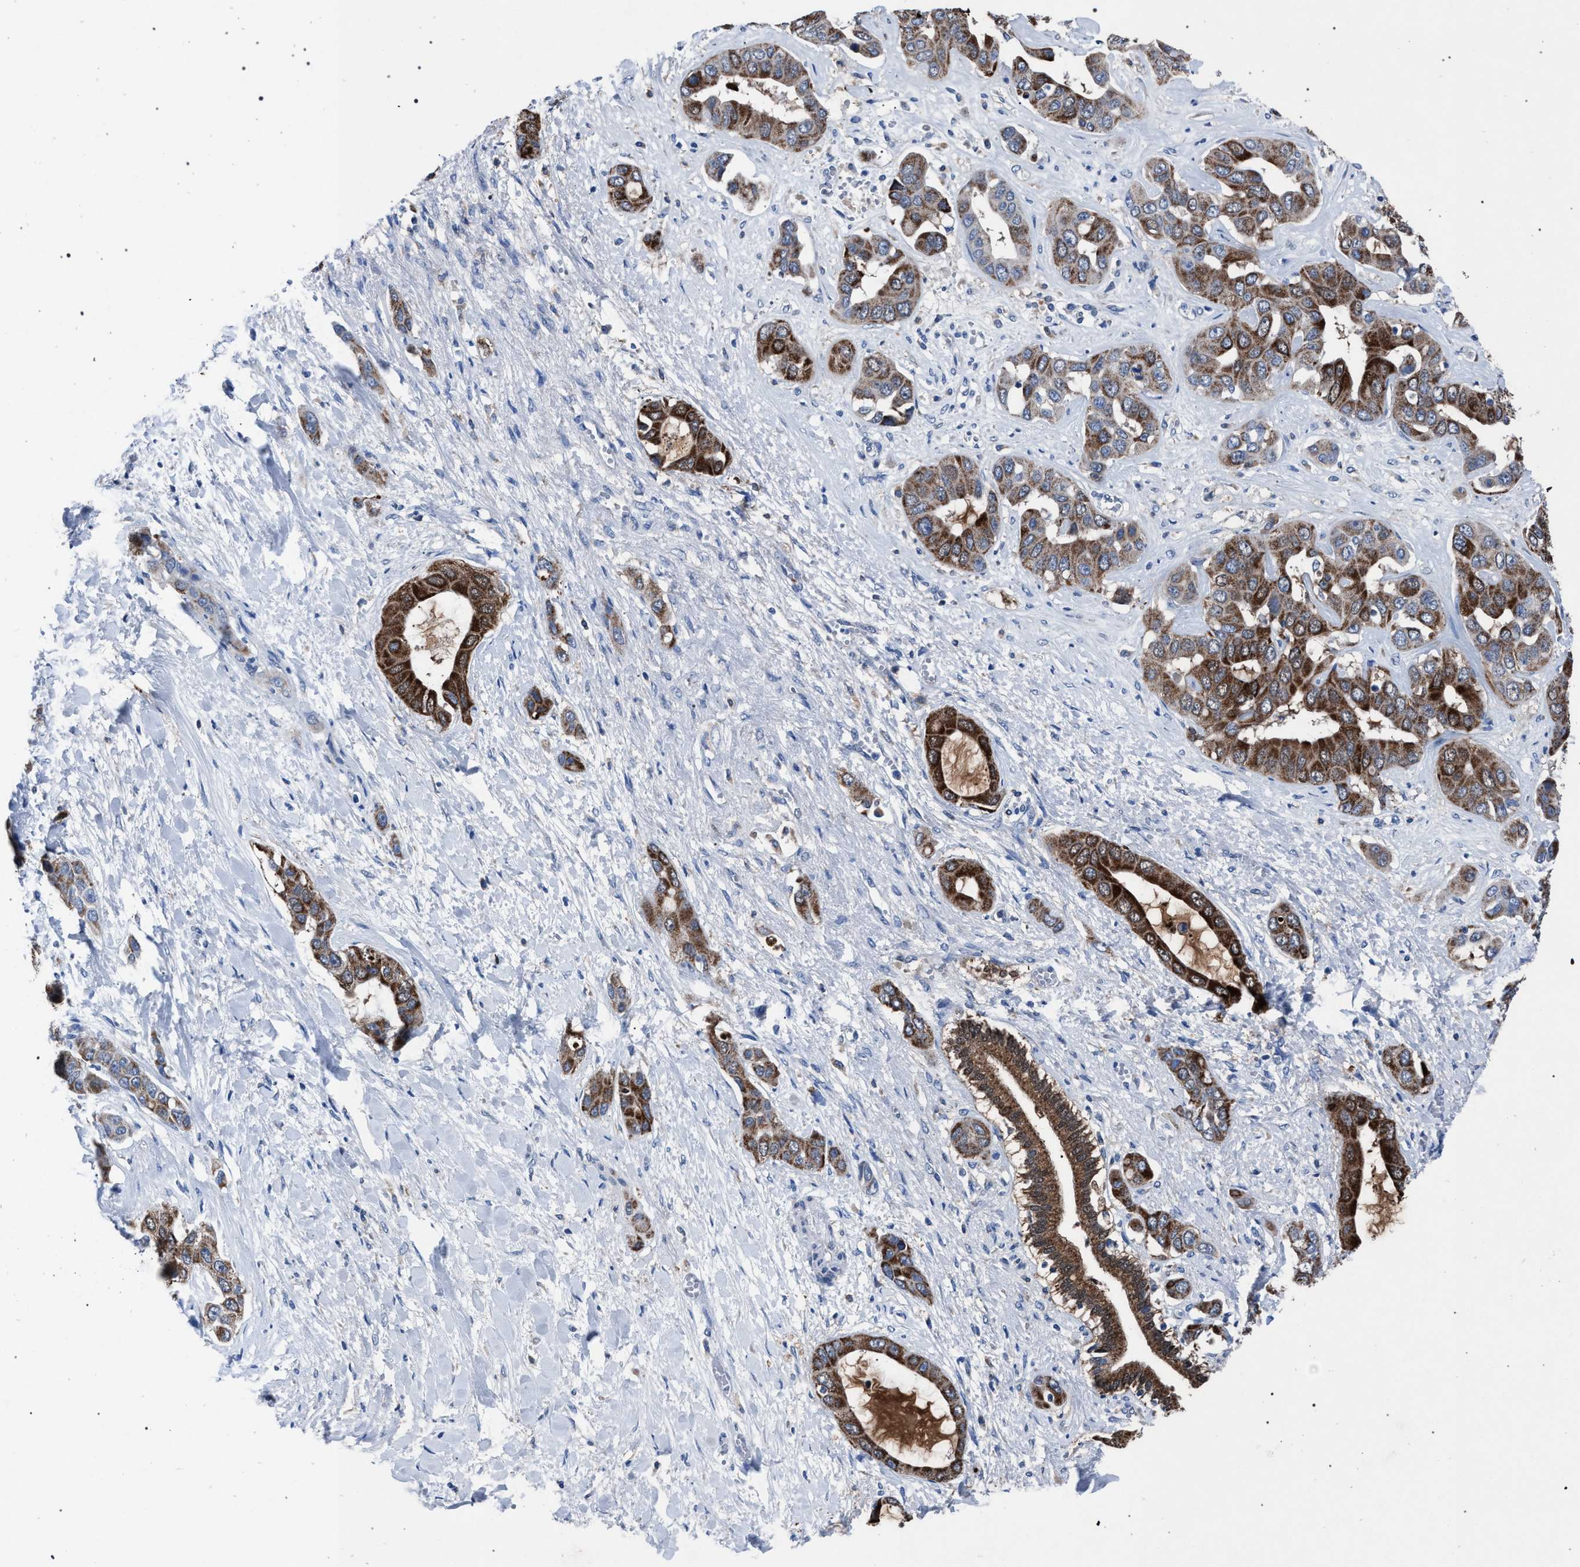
{"staining": {"intensity": "strong", "quantity": ">75%", "location": "cytoplasmic/membranous"}, "tissue": "liver cancer", "cell_type": "Tumor cells", "image_type": "cancer", "snomed": [{"axis": "morphology", "description": "Cholangiocarcinoma"}, {"axis": "topography", "description": "Liver"}], "caption": "Human liver cancer (cholangiocarcinoma) stained with a protein marker reveals strong staining in tumor cells.", "gene": "CRYZ", "patient": {"sex": "female", "age": 52}}